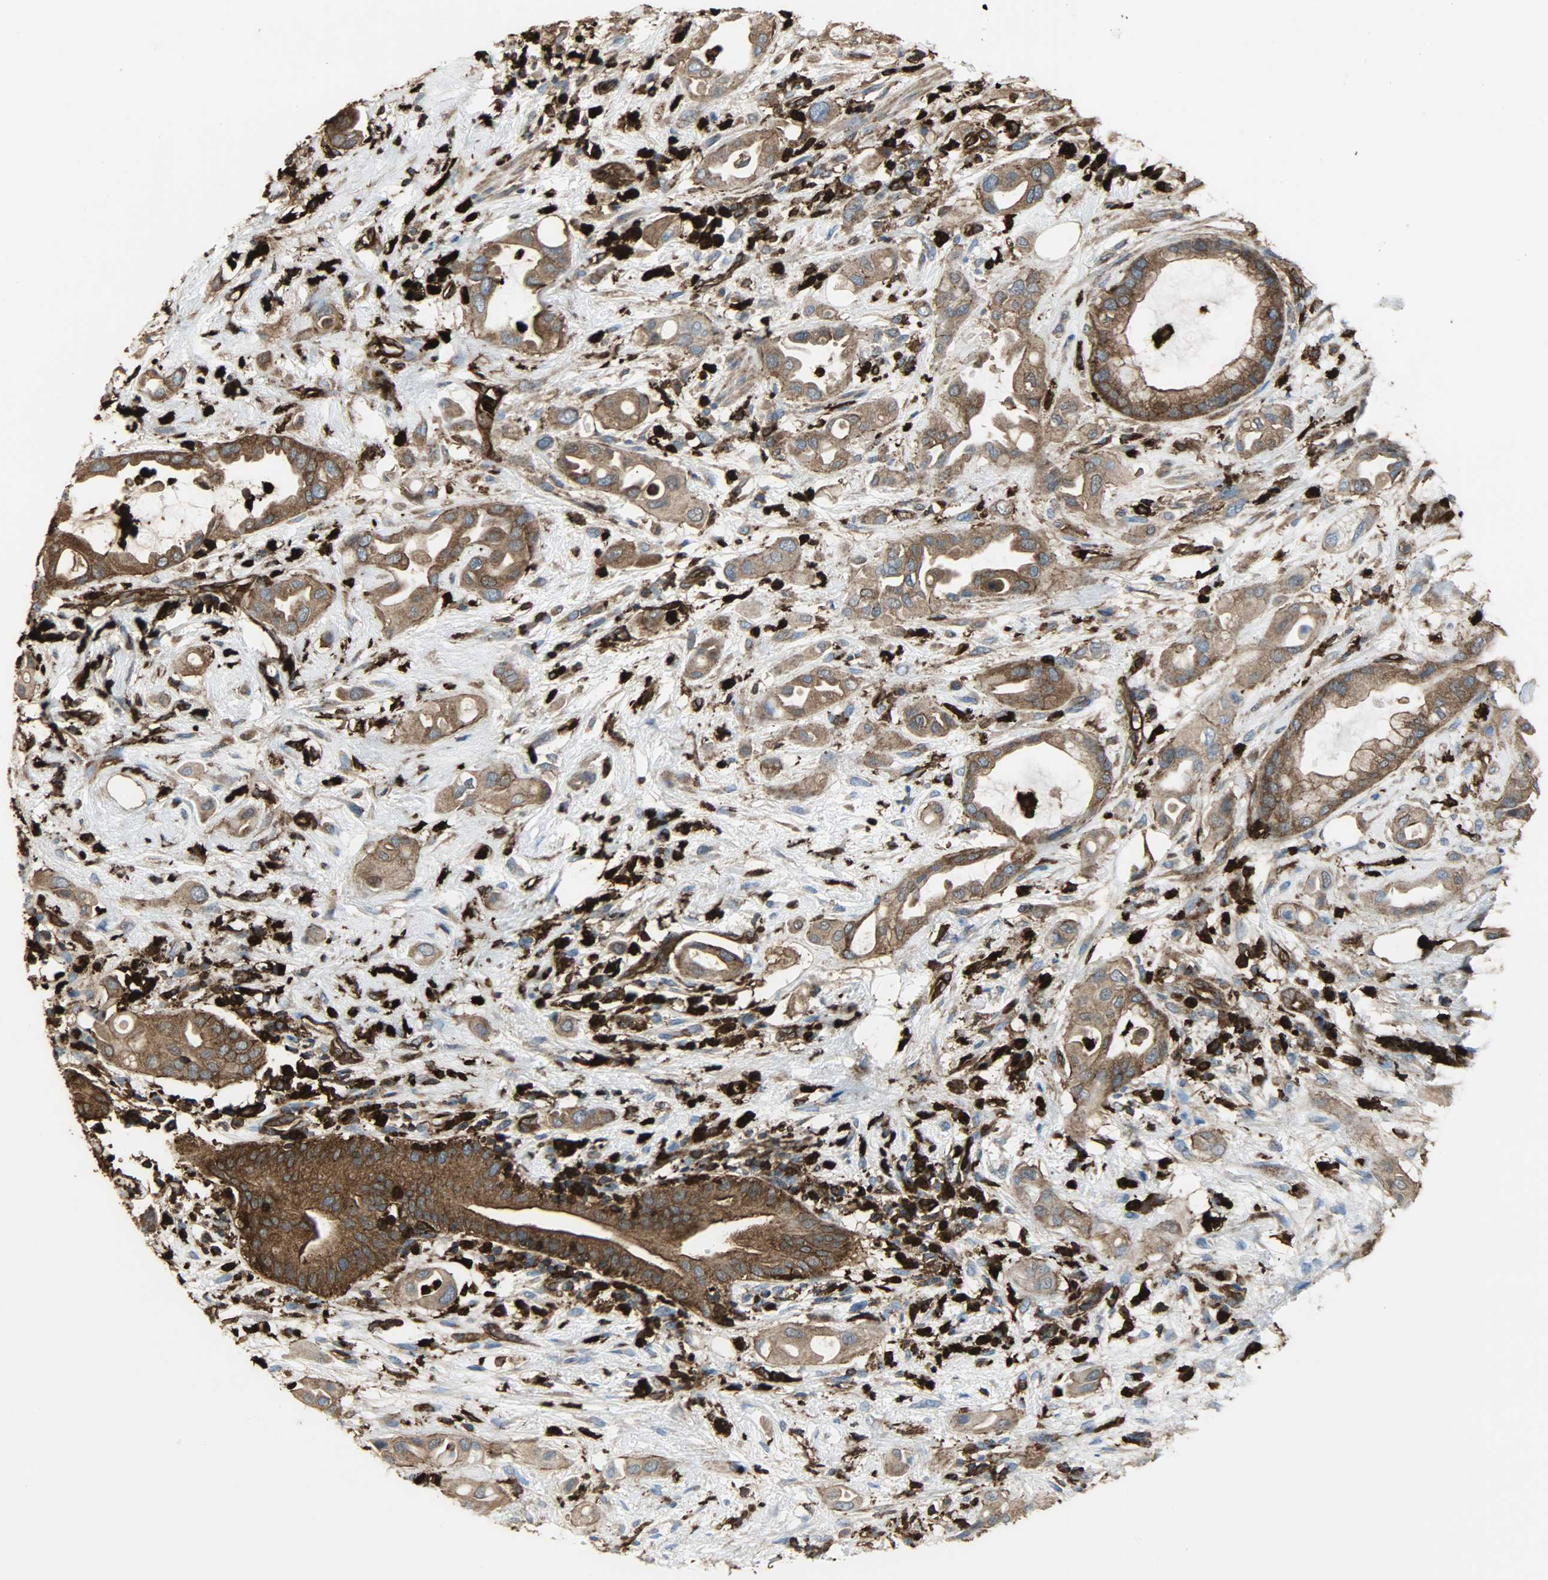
{"staining": {"intensity": "strong", "quantity": ">75%", "location": "cytoplasmic/membranous"}, "tissue": "pancreatic cancer", "cell_type": "Tumor cells", "image_type": "cancer", "snomed": [{"axis": "morphology", "description": "Adenocarcinoma, NOS"}, {"axis": "morphology", "description": "Adenocarcinoma, metastatic, NOS"}, {"axis": "topography", "description": "Lymph node"}, {"axis": "topography", "description": "Pancreas"}, {"axis": "topography", "description": "Duodenum"}], "caption": "Pancreatic cancer (adenocarcinoma) stained with a brown dye displays strong cytoplasmic/membranous positive staining in approximately >75% of tumor cells.", "gene": "VASP", "patient": {"sex": "female", "age": 64}}